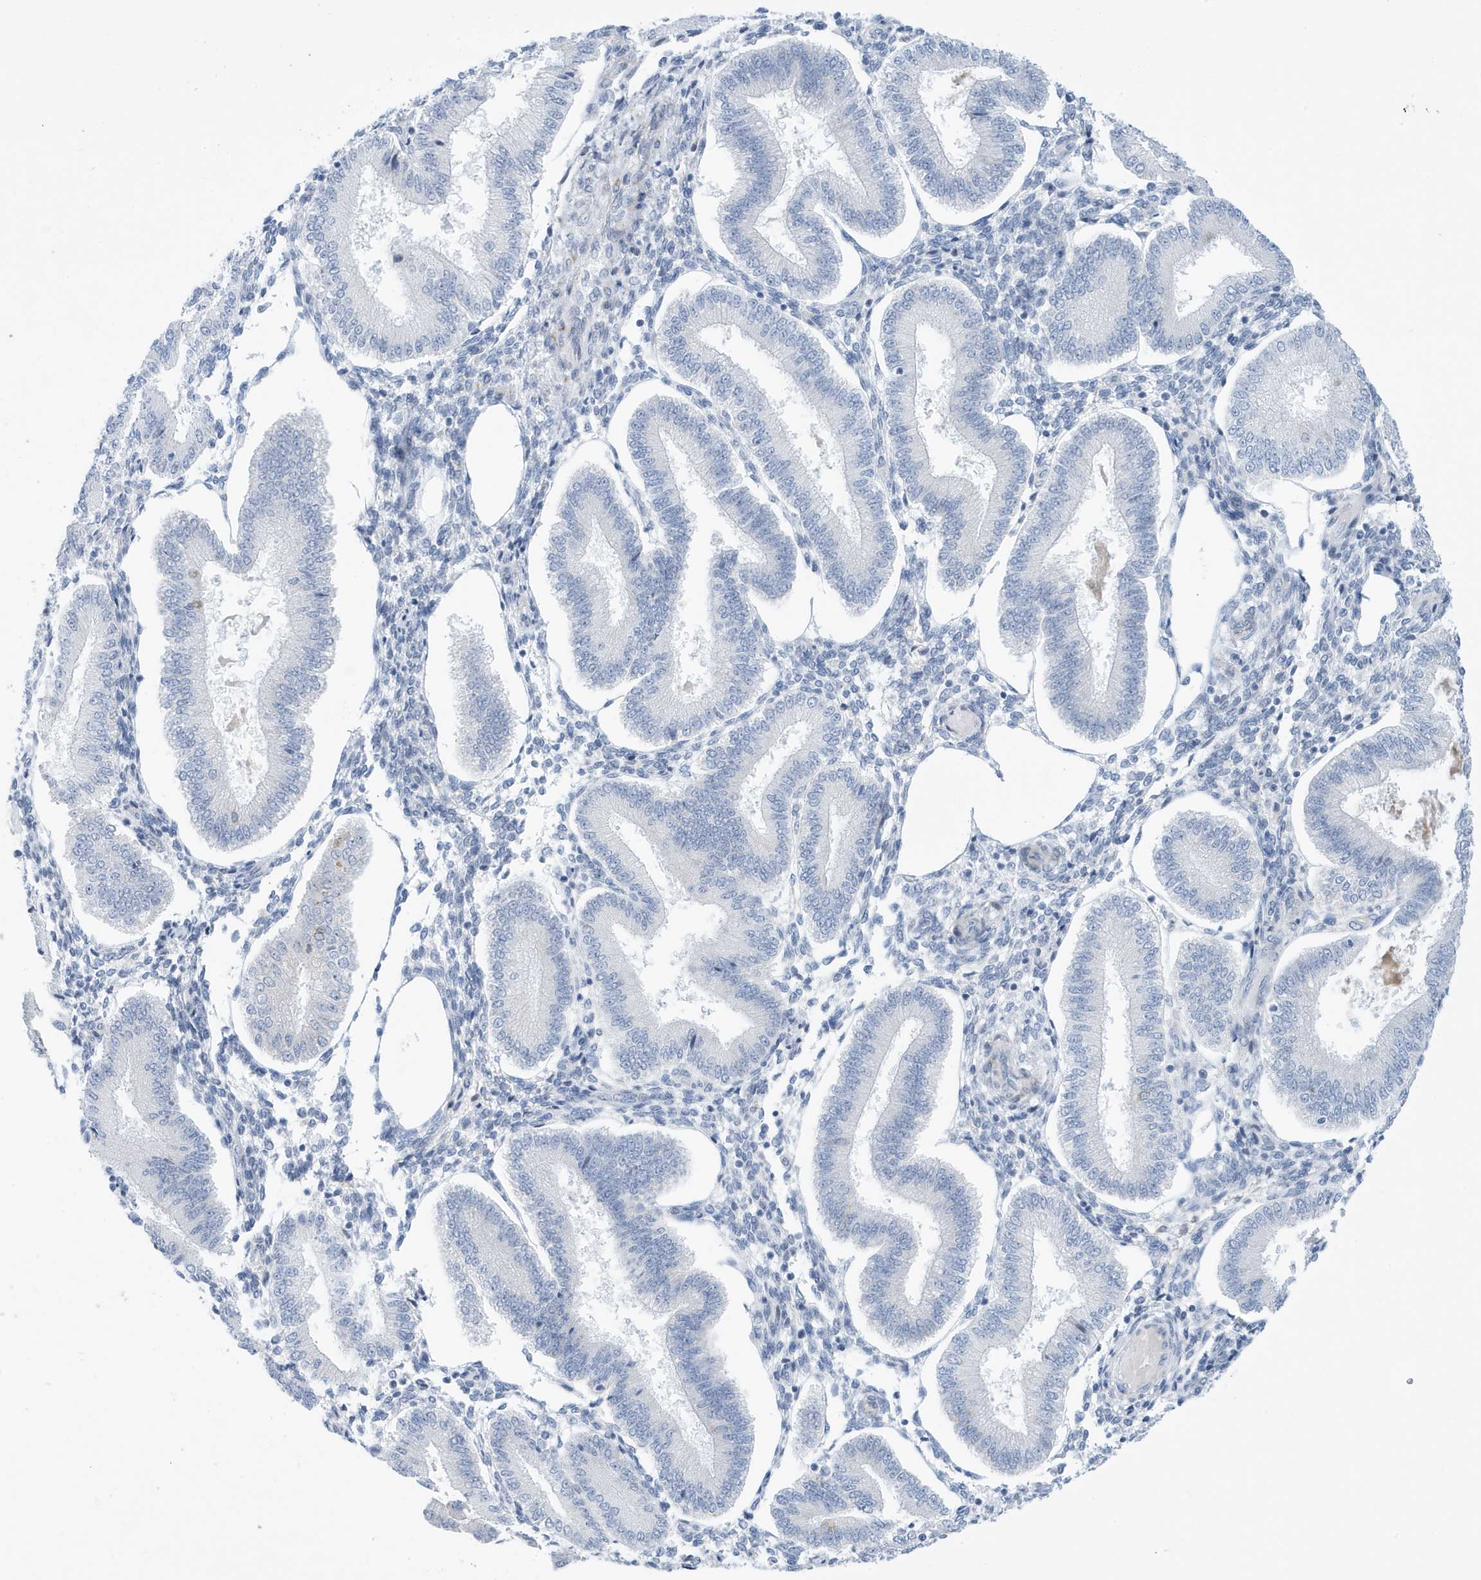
{"staining": {"intensity": "negative", "quantity": "none", "location": "none"}, "tissue": "endometrium", "cell_type": "Cells in endometrial stroma", "image_type": "normal", "snomed": [{"axis": "morphology", "description": "Normal tissue, NOS"}, {"axis": "topography", "description": "Endometrium"}], "caption": "High power microscopy photomicrograph of an immunohistochemistry (IHC) photomicrograph of unremarkable endometrium, revealing no significant staining in cells in endometrial stroma.", "gene": "SEMA3F", "patient": {"sex": "female", "age": 39}}